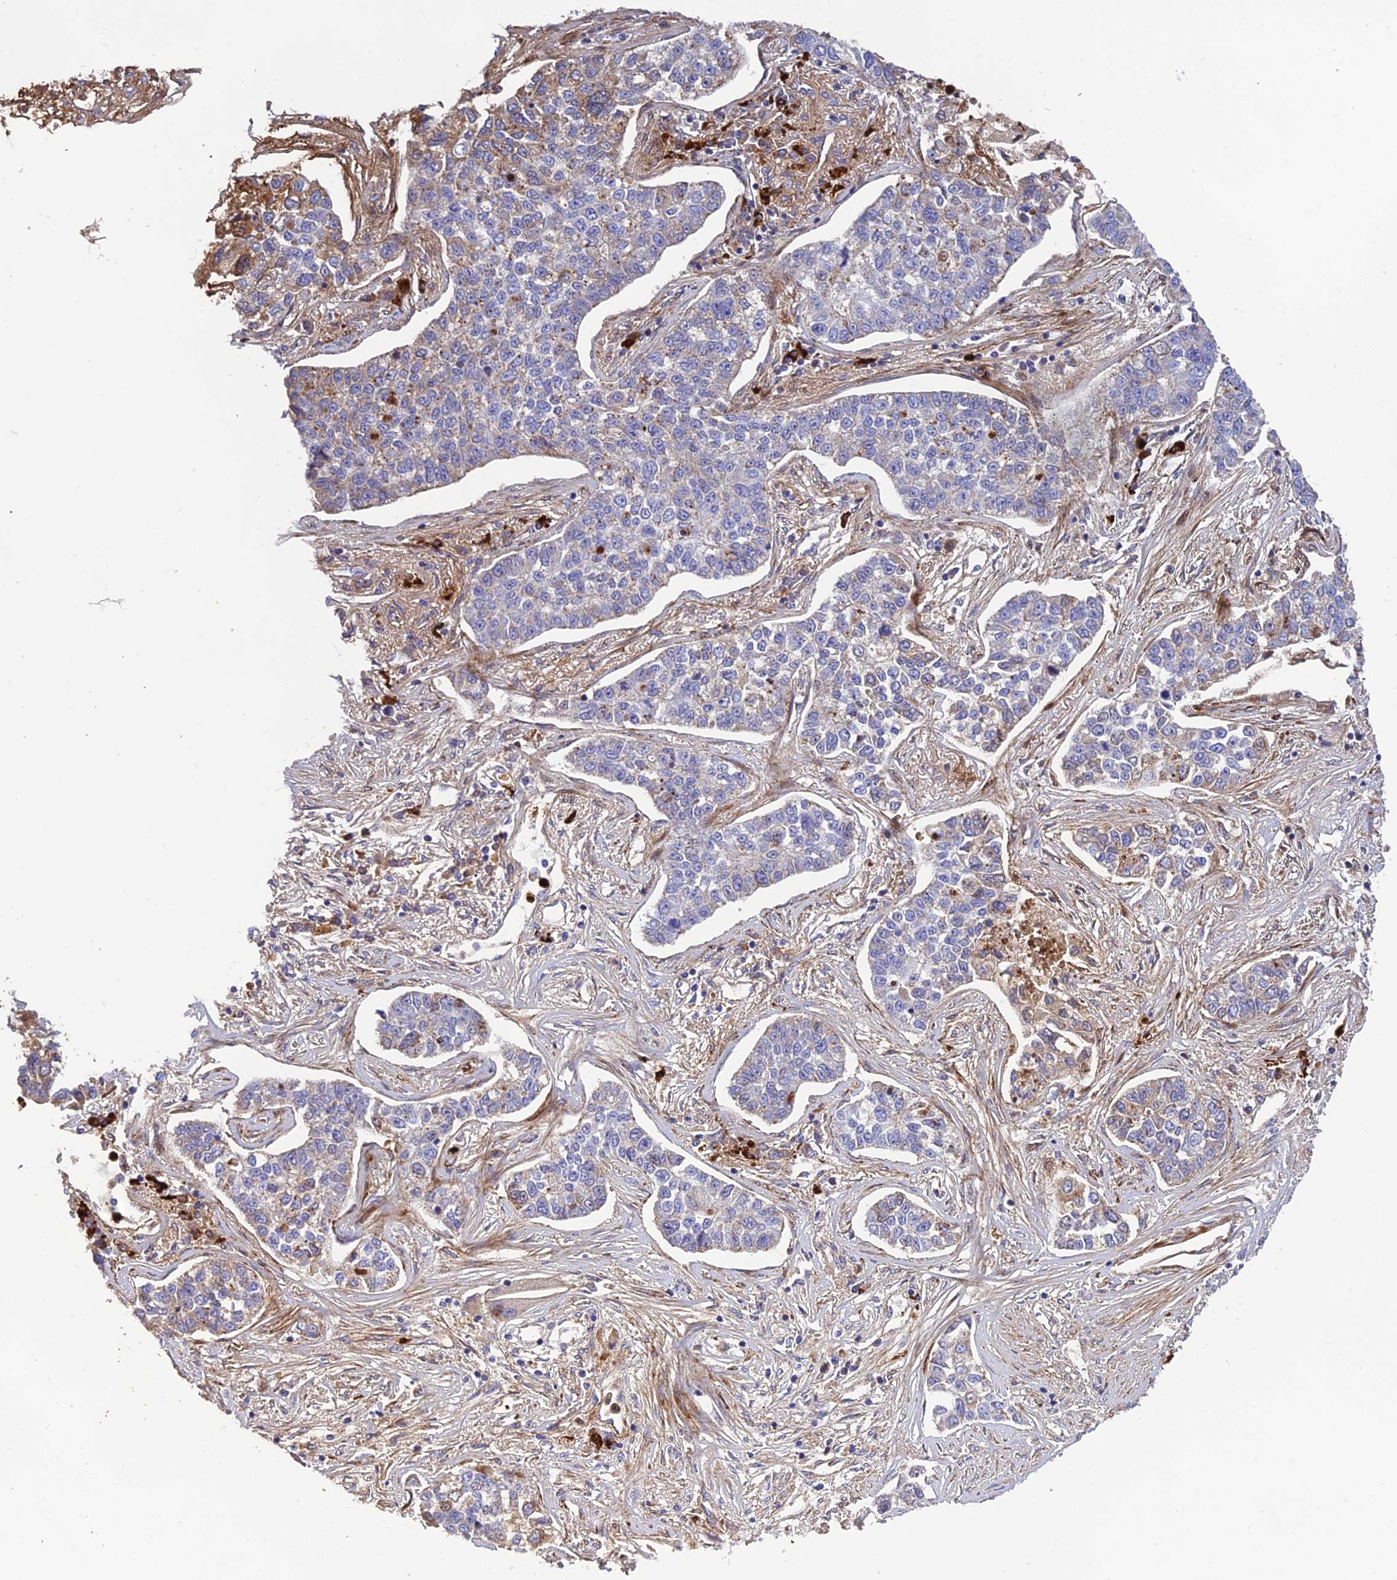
{"staining": {"intensity": "weak", "quantity": "<25%", "location": "cytoplasmic/membranous"}, "tissue": "lung cancer", "cell_type": "Tumor cells", "image_type": "cancer", "snomed": [{"axis": "morphology", "description": "Adenocarcinoma, NOS"}, {"axis": "topography", "description": "Lung"}], "caption": "IHC of human adenocarcinoma (lung) demonstrates no positivity in tumor cells. The staining was performed using DAB to visualize the protein expression in brown, while the nuclei were stained in blue with hematoxylin (Magnification: 20x).", "gene": "CPSF4L", "patient": {"sex": "male", "age": 49}}